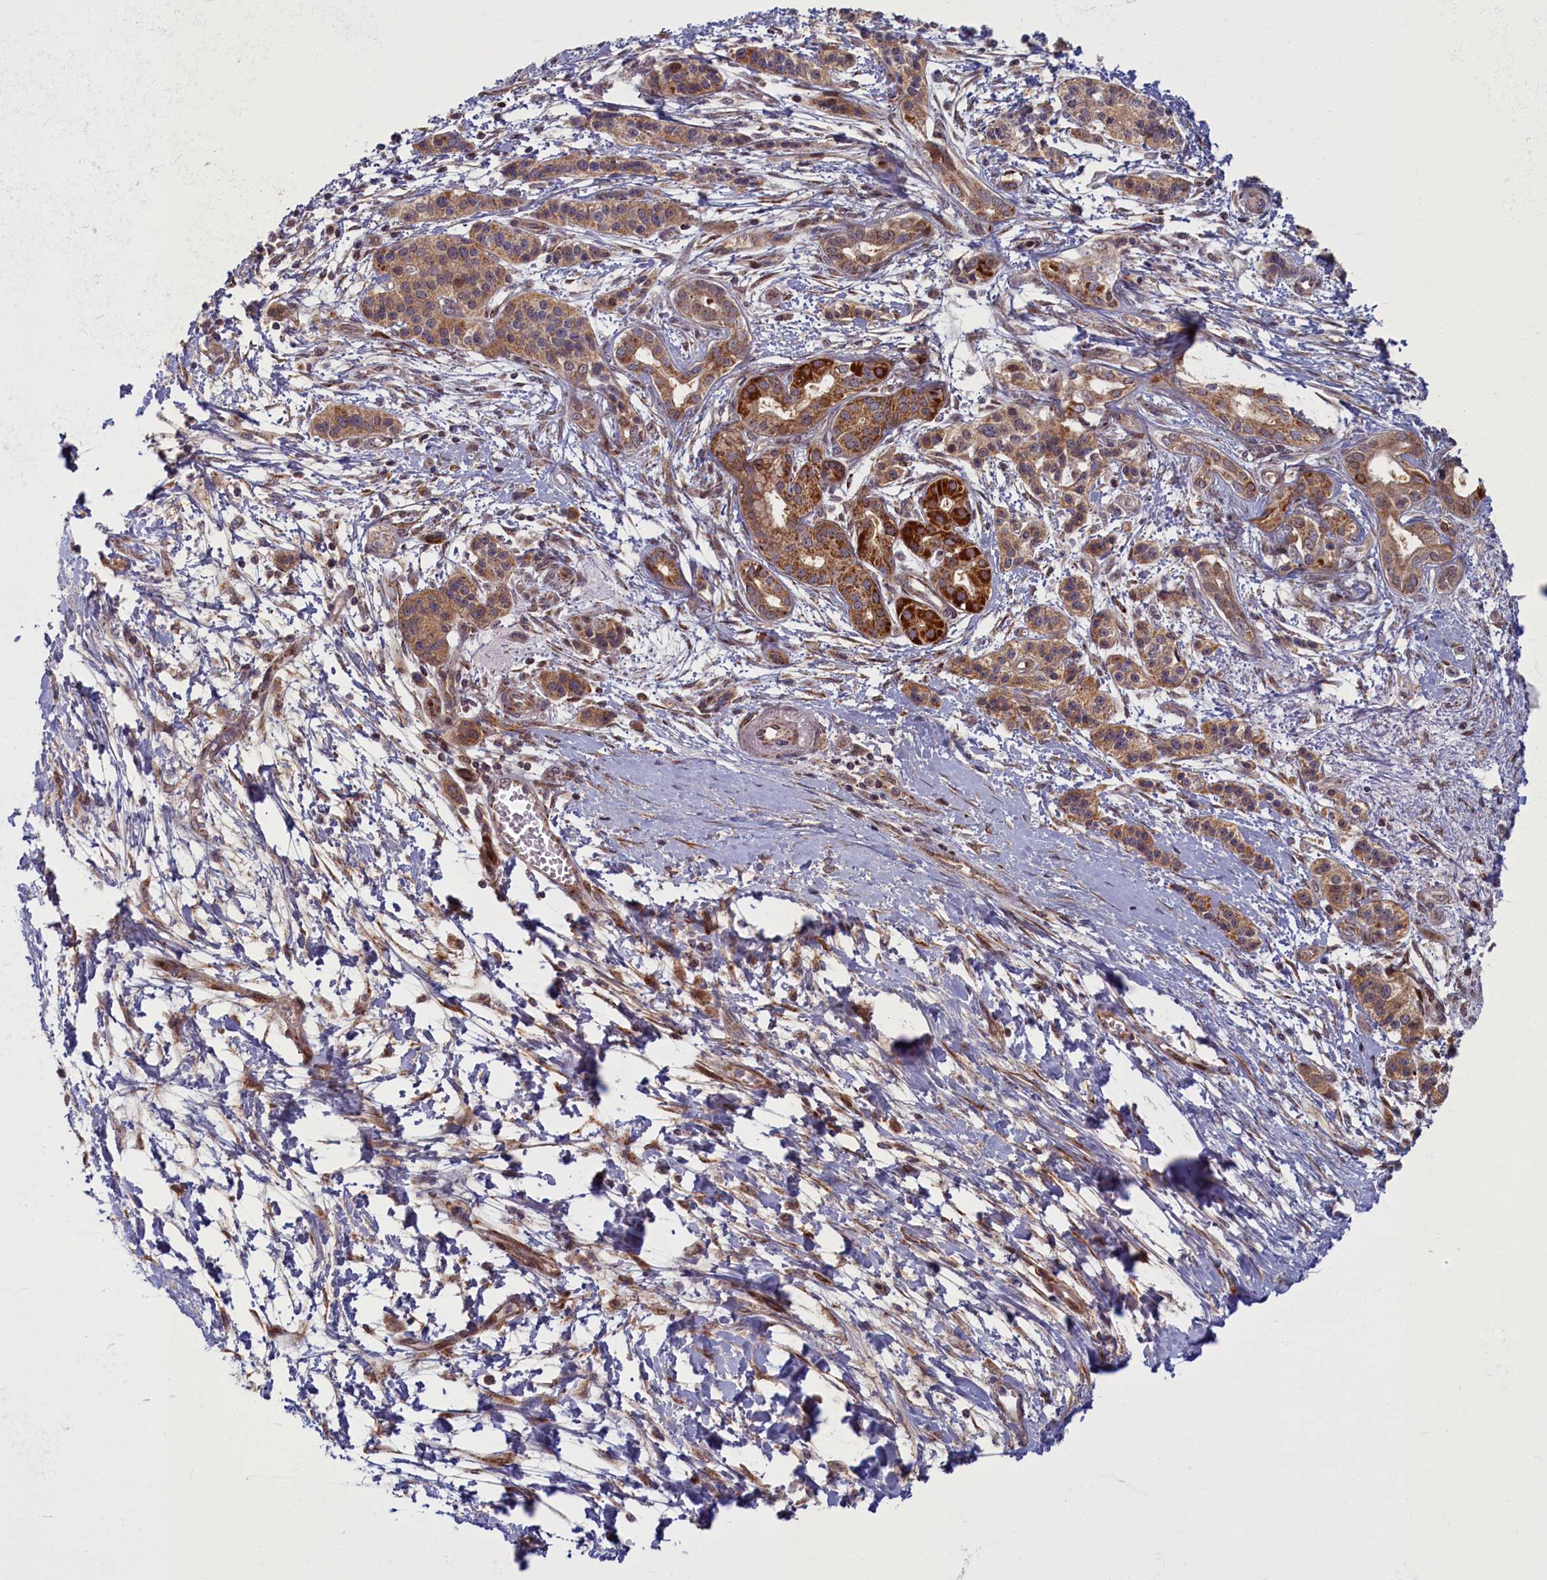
{"staining": {"intensity": "moderate", "quantity": ">75%", "location": "cytoplasmic/membranous"}, "tissue": "pancreatic cancer", "cell_type": "Tumor cells", "image_type": "cancer", "snomed": [{"axis": "morphology", "description": "Adenocarcinoma, NOS"}, {"axis": "topography", "description": "Pancreas"}], "caption": "Pancreatic cancer (adenocarcinoma) stained with IHC displays moderate cytoplasmic/membranous expression in approximately >75% of tumor cells.", "gene": "PLA2G10", "patient": {"sex": "male", "age": 50}}